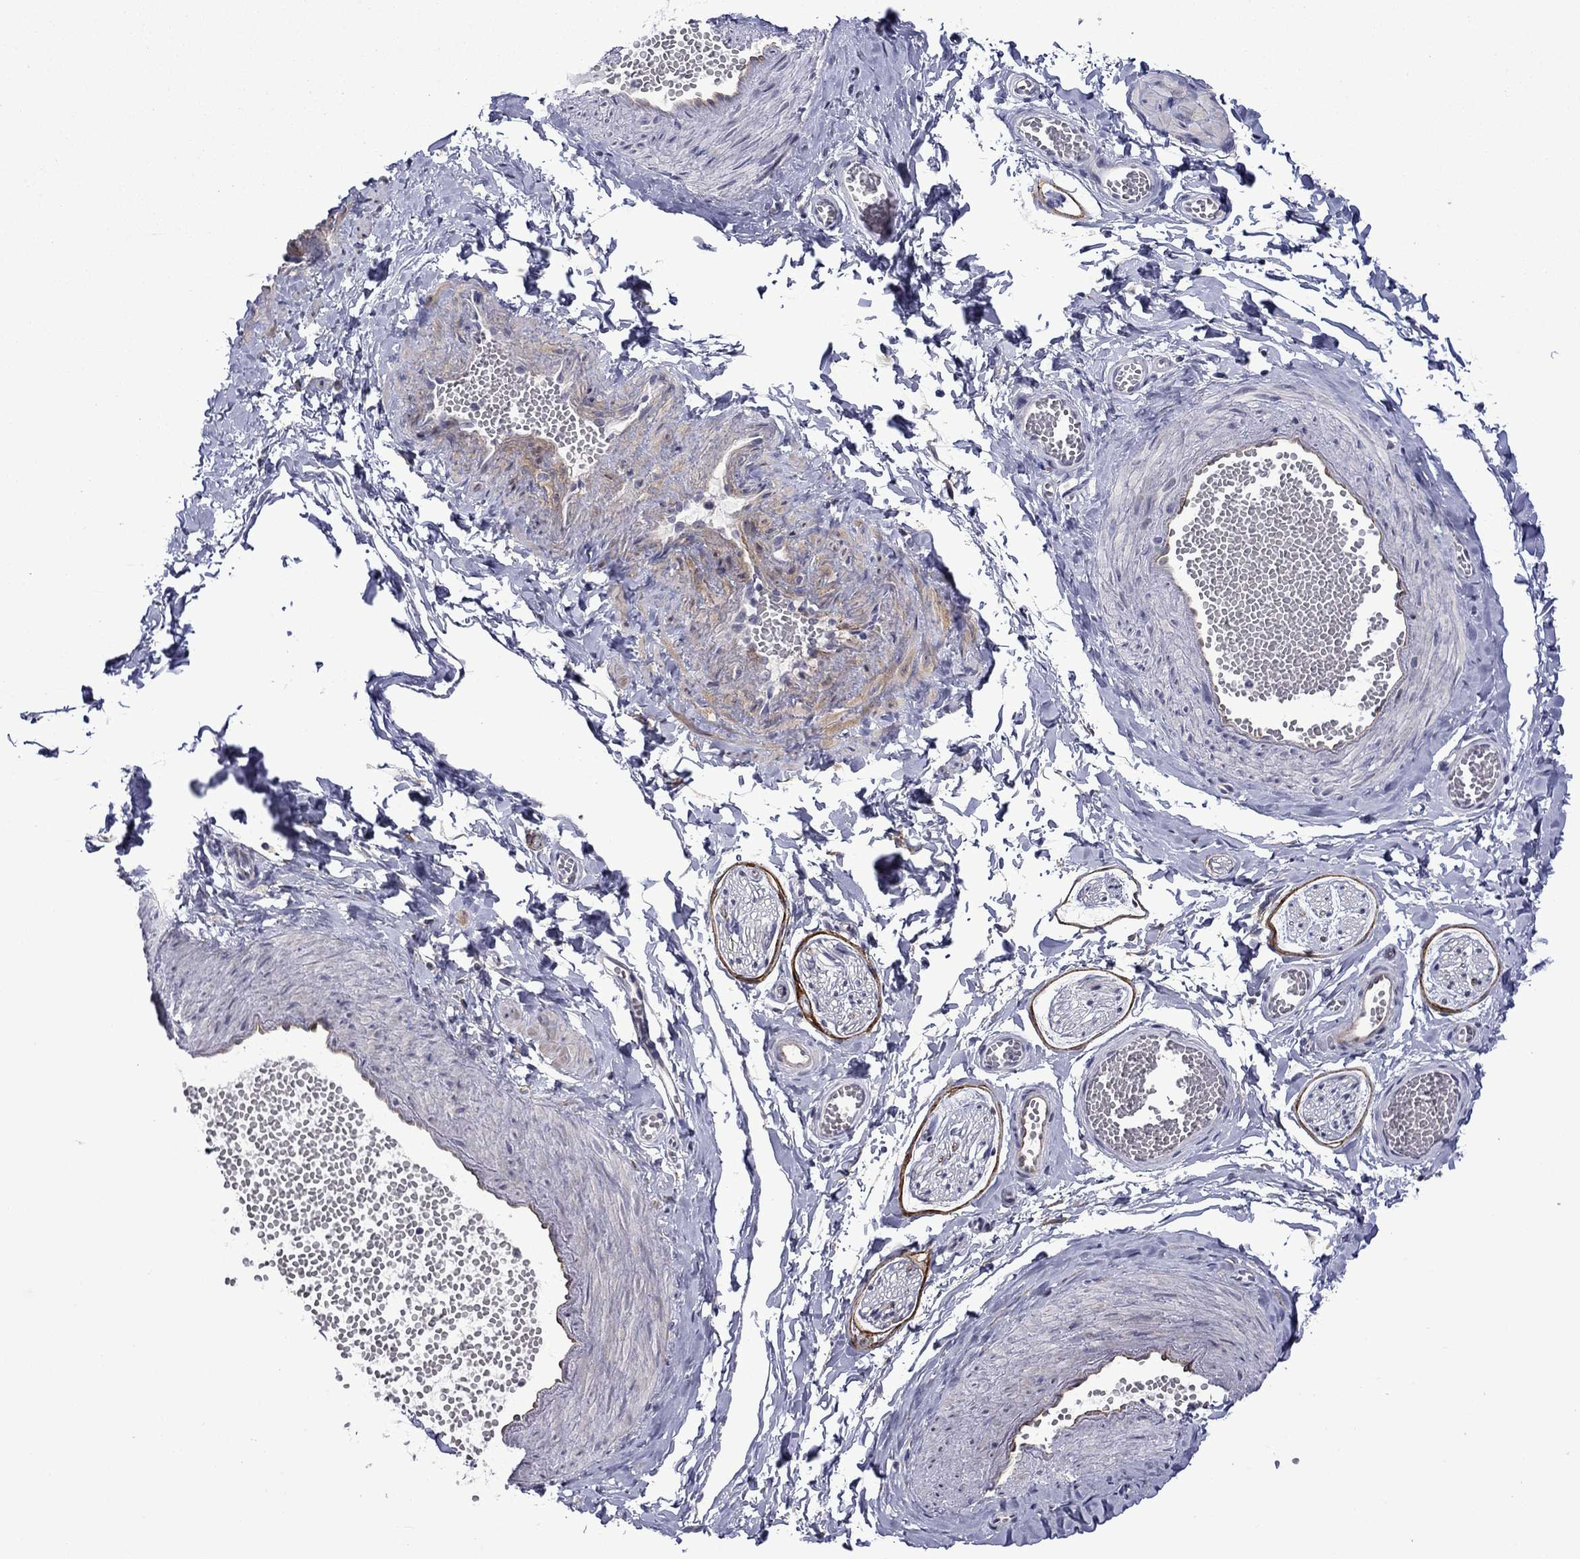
{"staining": {"intensity": "negative", "quantity": "none", "location": "none"}, "tissue": "adipose tissue", "cell_type": "Adipocytes", "image_type": "normal", "snomed": [{"axis": "morphology", "description": "Normal tissue, NOS"}, {"axis": "topography", "description": "Smooth muscle"}, {"axis": "topography", "description": "Peripheral nerve tissue"}], "caption": "A high-resolution image shows IHC staining of normal adipose tissue, which exhibits no significant staining in adipocytes.", "gene": "LMO7", "patient": {"sex": "male", "age": 22}}